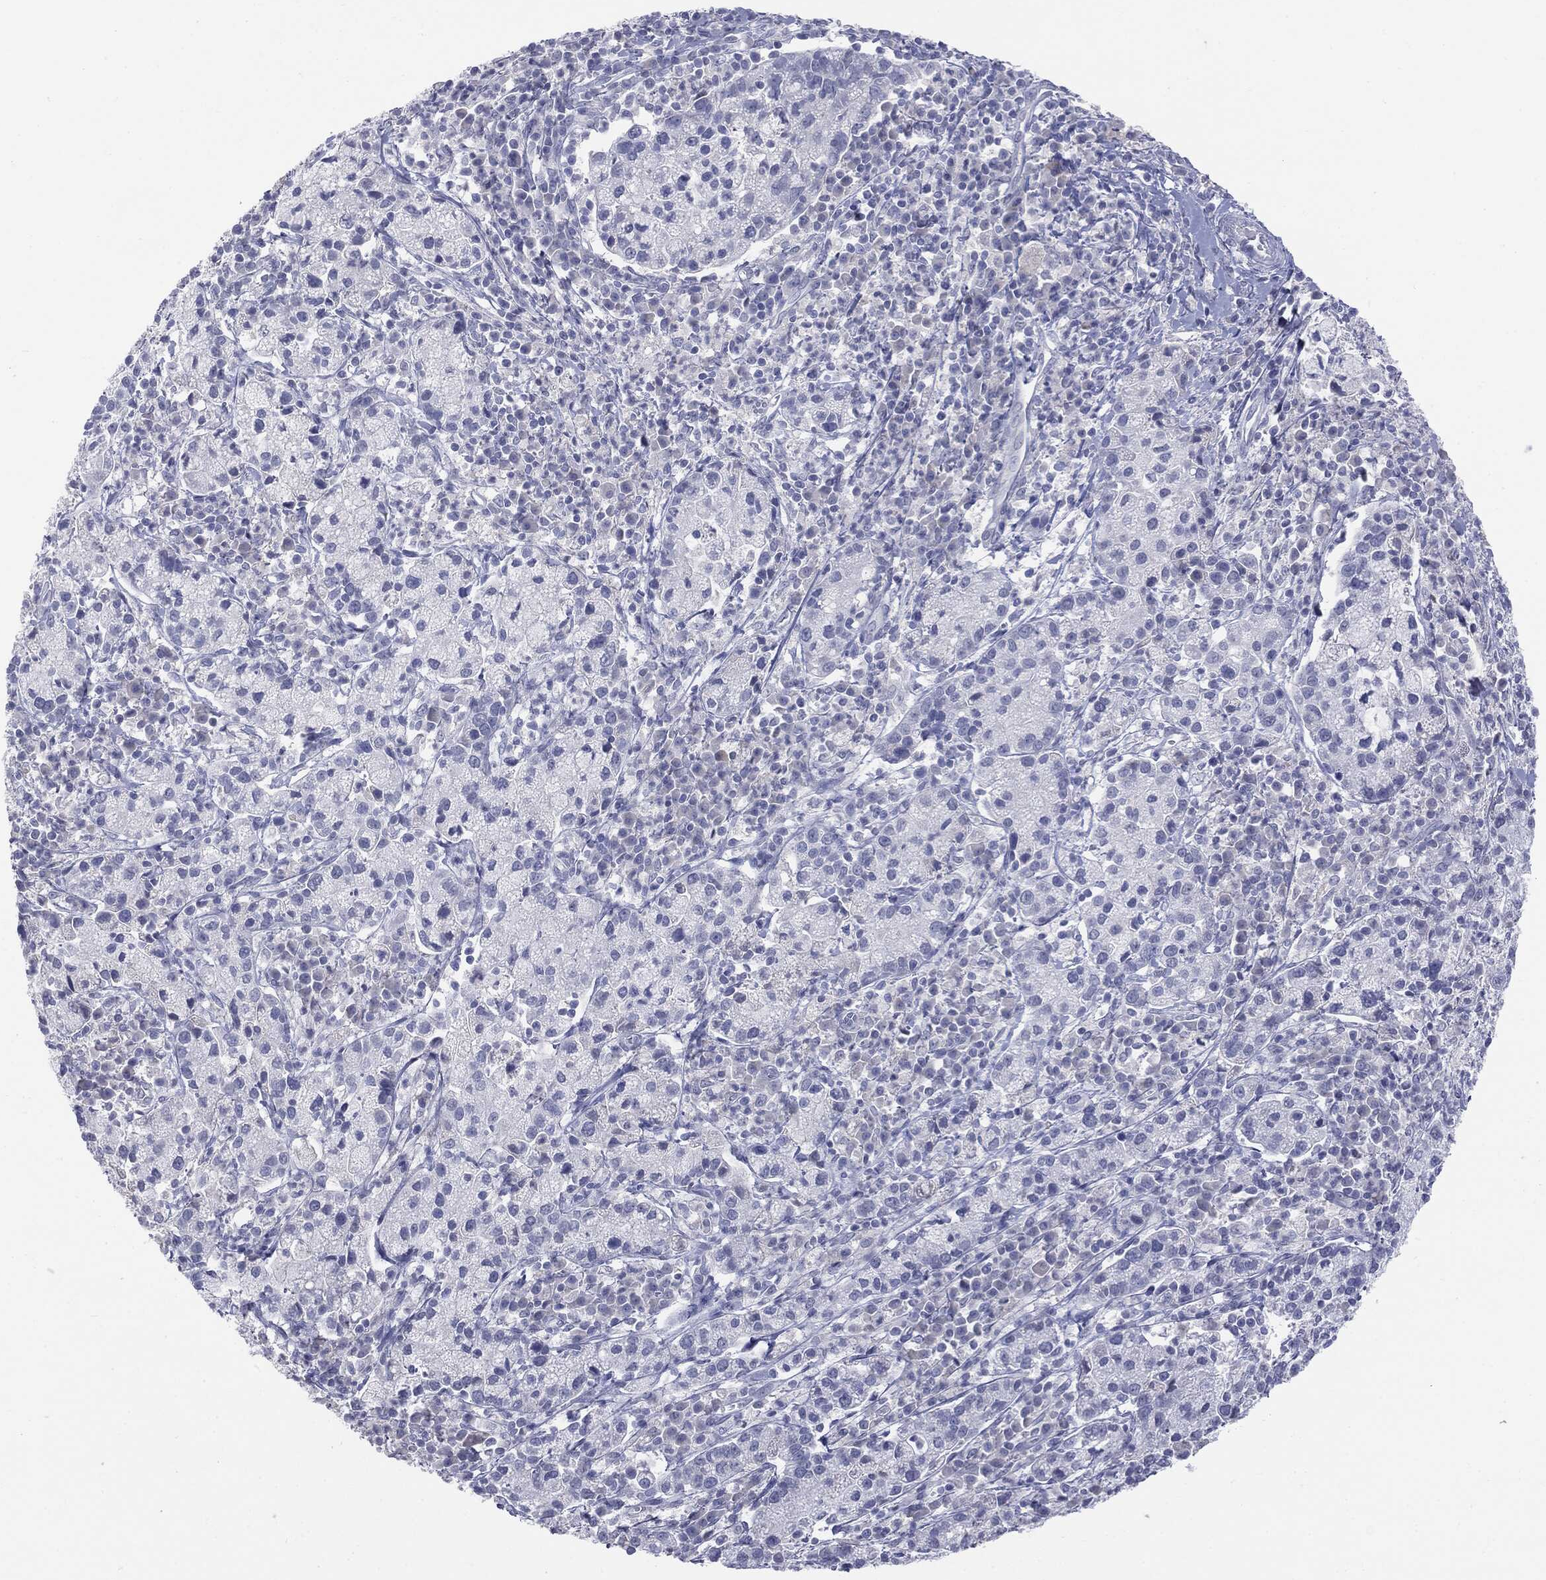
{"staining": {"intensity": "negative", "quantity": "none", "location": "none"}, "tissue": "cervical cancer", "cell_type": "Tumor cells", "image_type": "cancer", "snomed": [{"axis": "morphology", "description": "Normal tissue, NOS"}, {"axis": "morphology", "description": "Adenocarcinoma, NOS"}, {"axis": "topography", "description": "Cervix"}], "caption": "Cervical adenocarcinoma was stained to show a protein in brown. There is no significant expression in tumor cells.", "gene": "TSHB", "patient": {"sex": "female", "age": 44}}